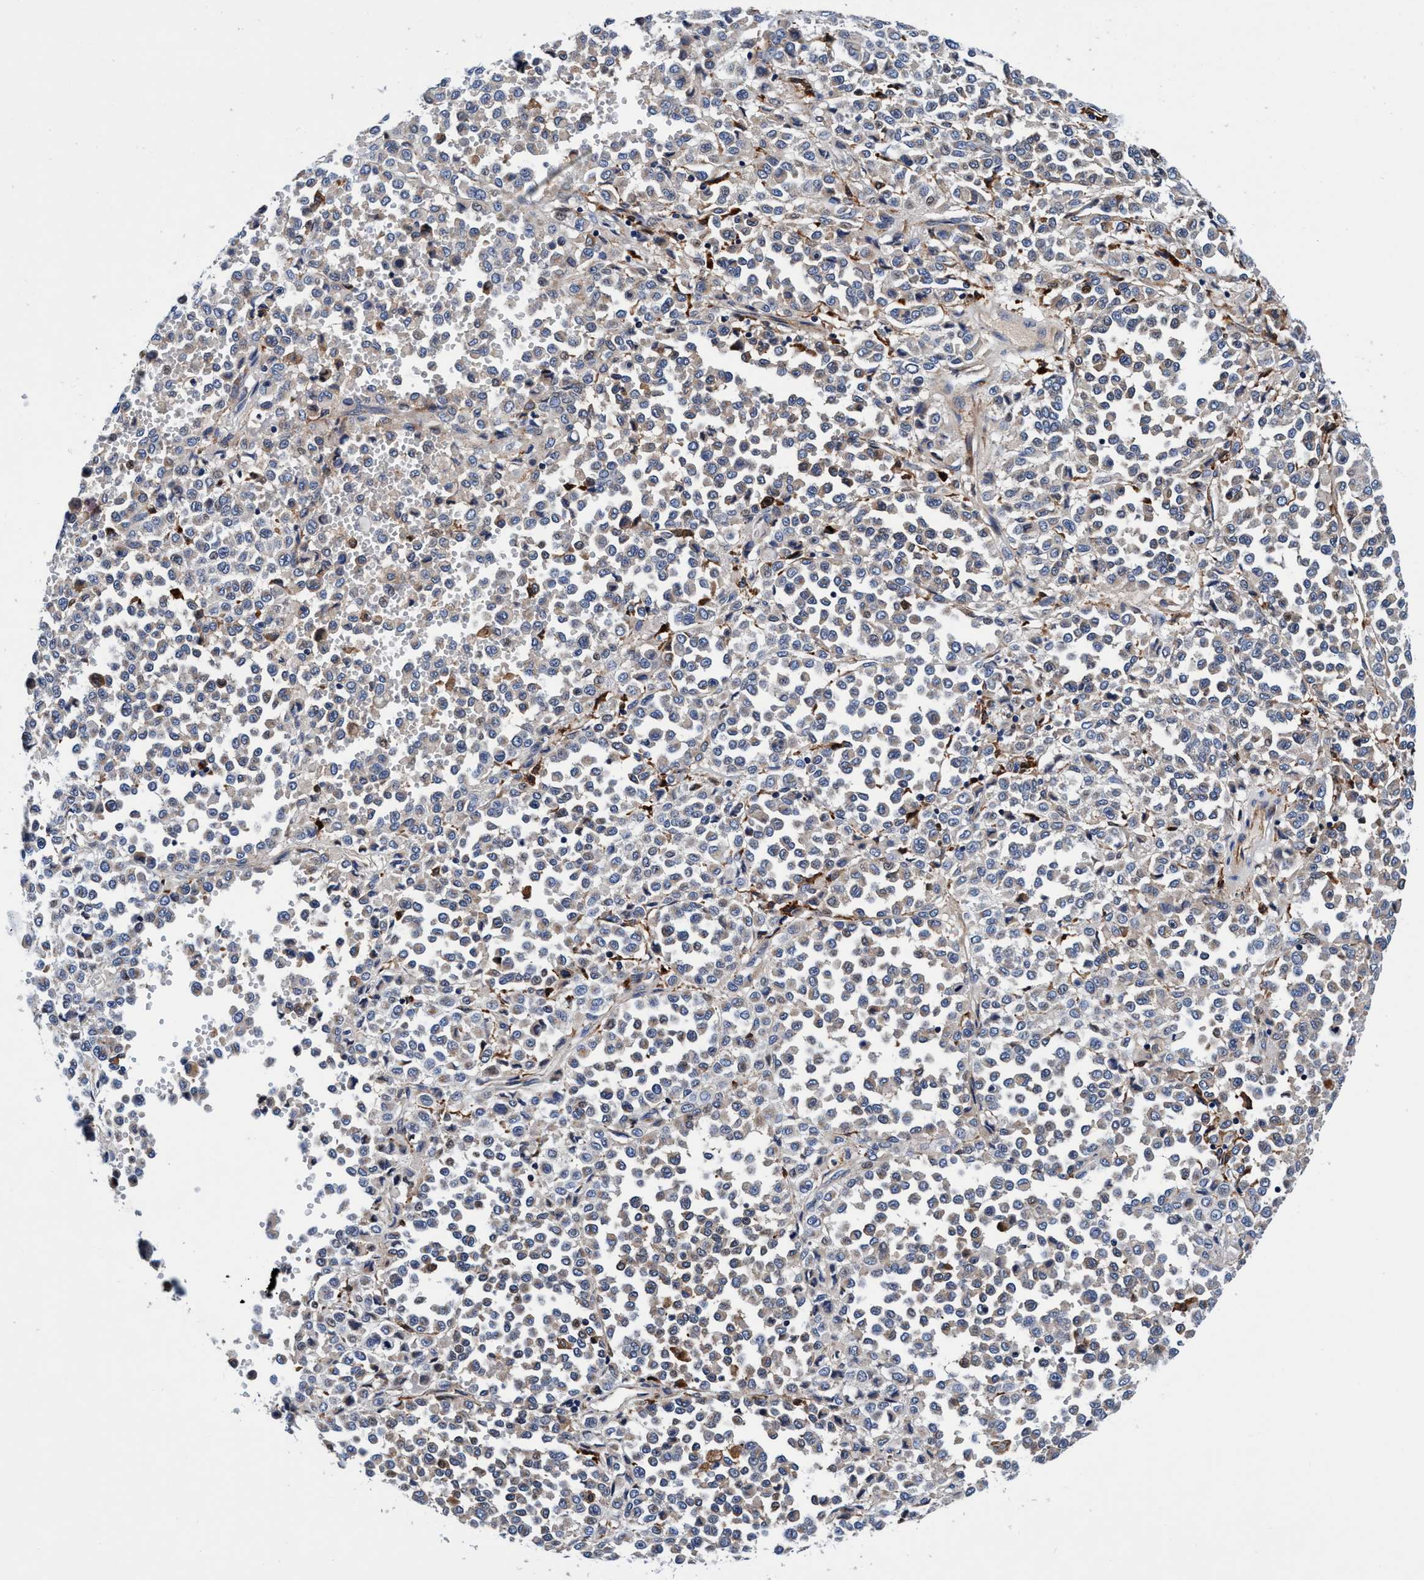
{"staining": {"intensity": "negative", "quantity": "none", "location": "none"}, "tissue": "melanoma", "cell_type": "Tumor cells", "image_type": "cancer", "snomed": [{"axis": "morphology", "description": "Malignant melanoma, Metastatic site"}, {"axis": "topography", "description": "Pancreas"}], "caption": "High magnification brightfield microscopy of melanoma stained with DAB (brown) and counterstained with hematoxylin (blue): tumor cells show no significant expression.", "gene": "UBALD2", "patient": {"sex": "female", "age": 30}}